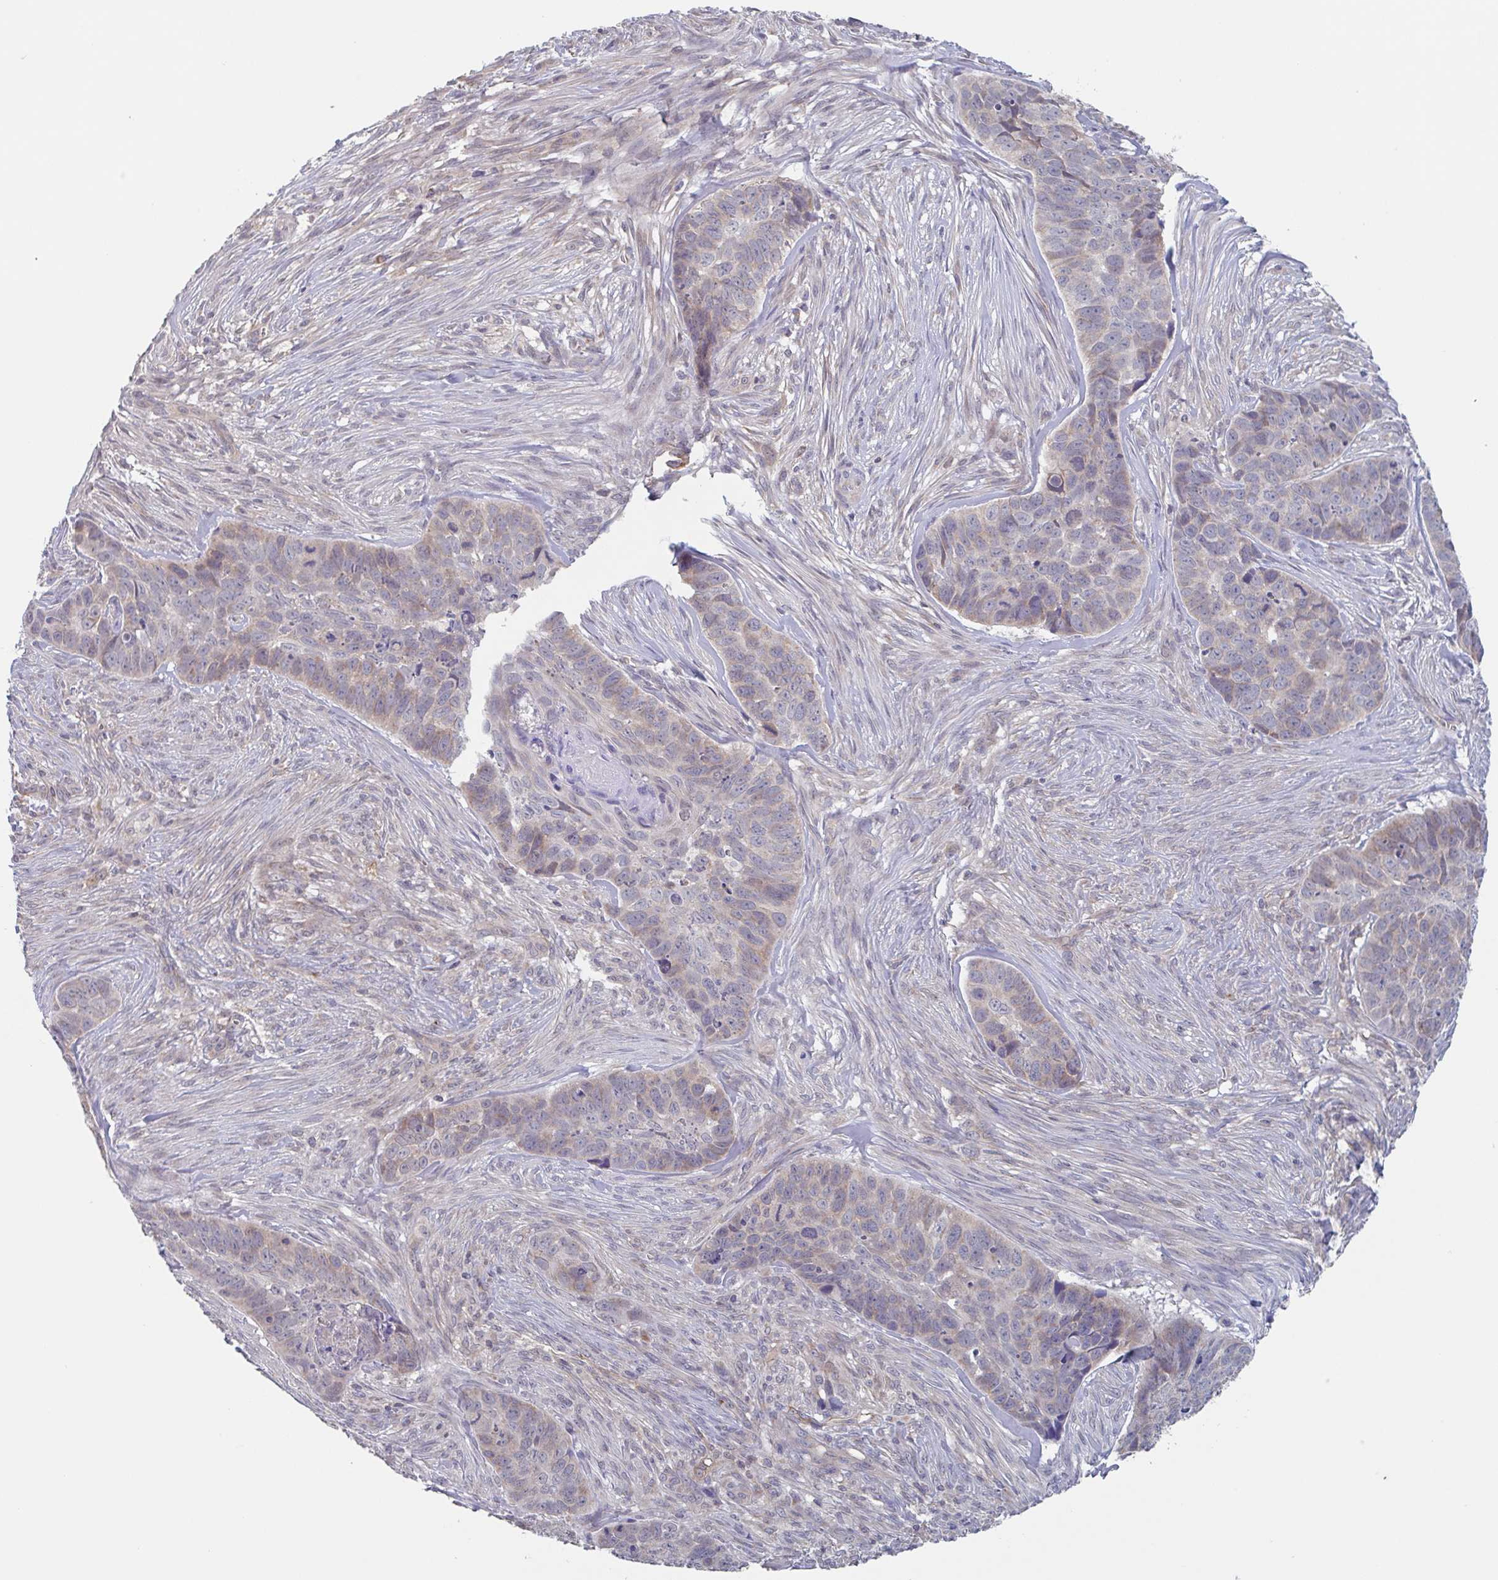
{"staining": {"intensity": "weak", "quantity": "25%-75%", "location": "cytoplasmic/membranous"}, "tissue": "skin cancer", "cell_type": "Tumor cells", "image_type": "cancer", "snomed": [{"axis": "morphology", "description": "Basal cell carcinoma"}, {"axis": "topography", "description": "Skin"}], "caption": "Tumor cells exhibit low levels of weak cytoplasmic/membranous staining in about 25%-75% of cells in human skin cancer (basal cell carcinoma). (IHC, brightfield microscopy, high magnification).", "gene": "SURF1", "patient": {"sex": "female", "age": 82}}